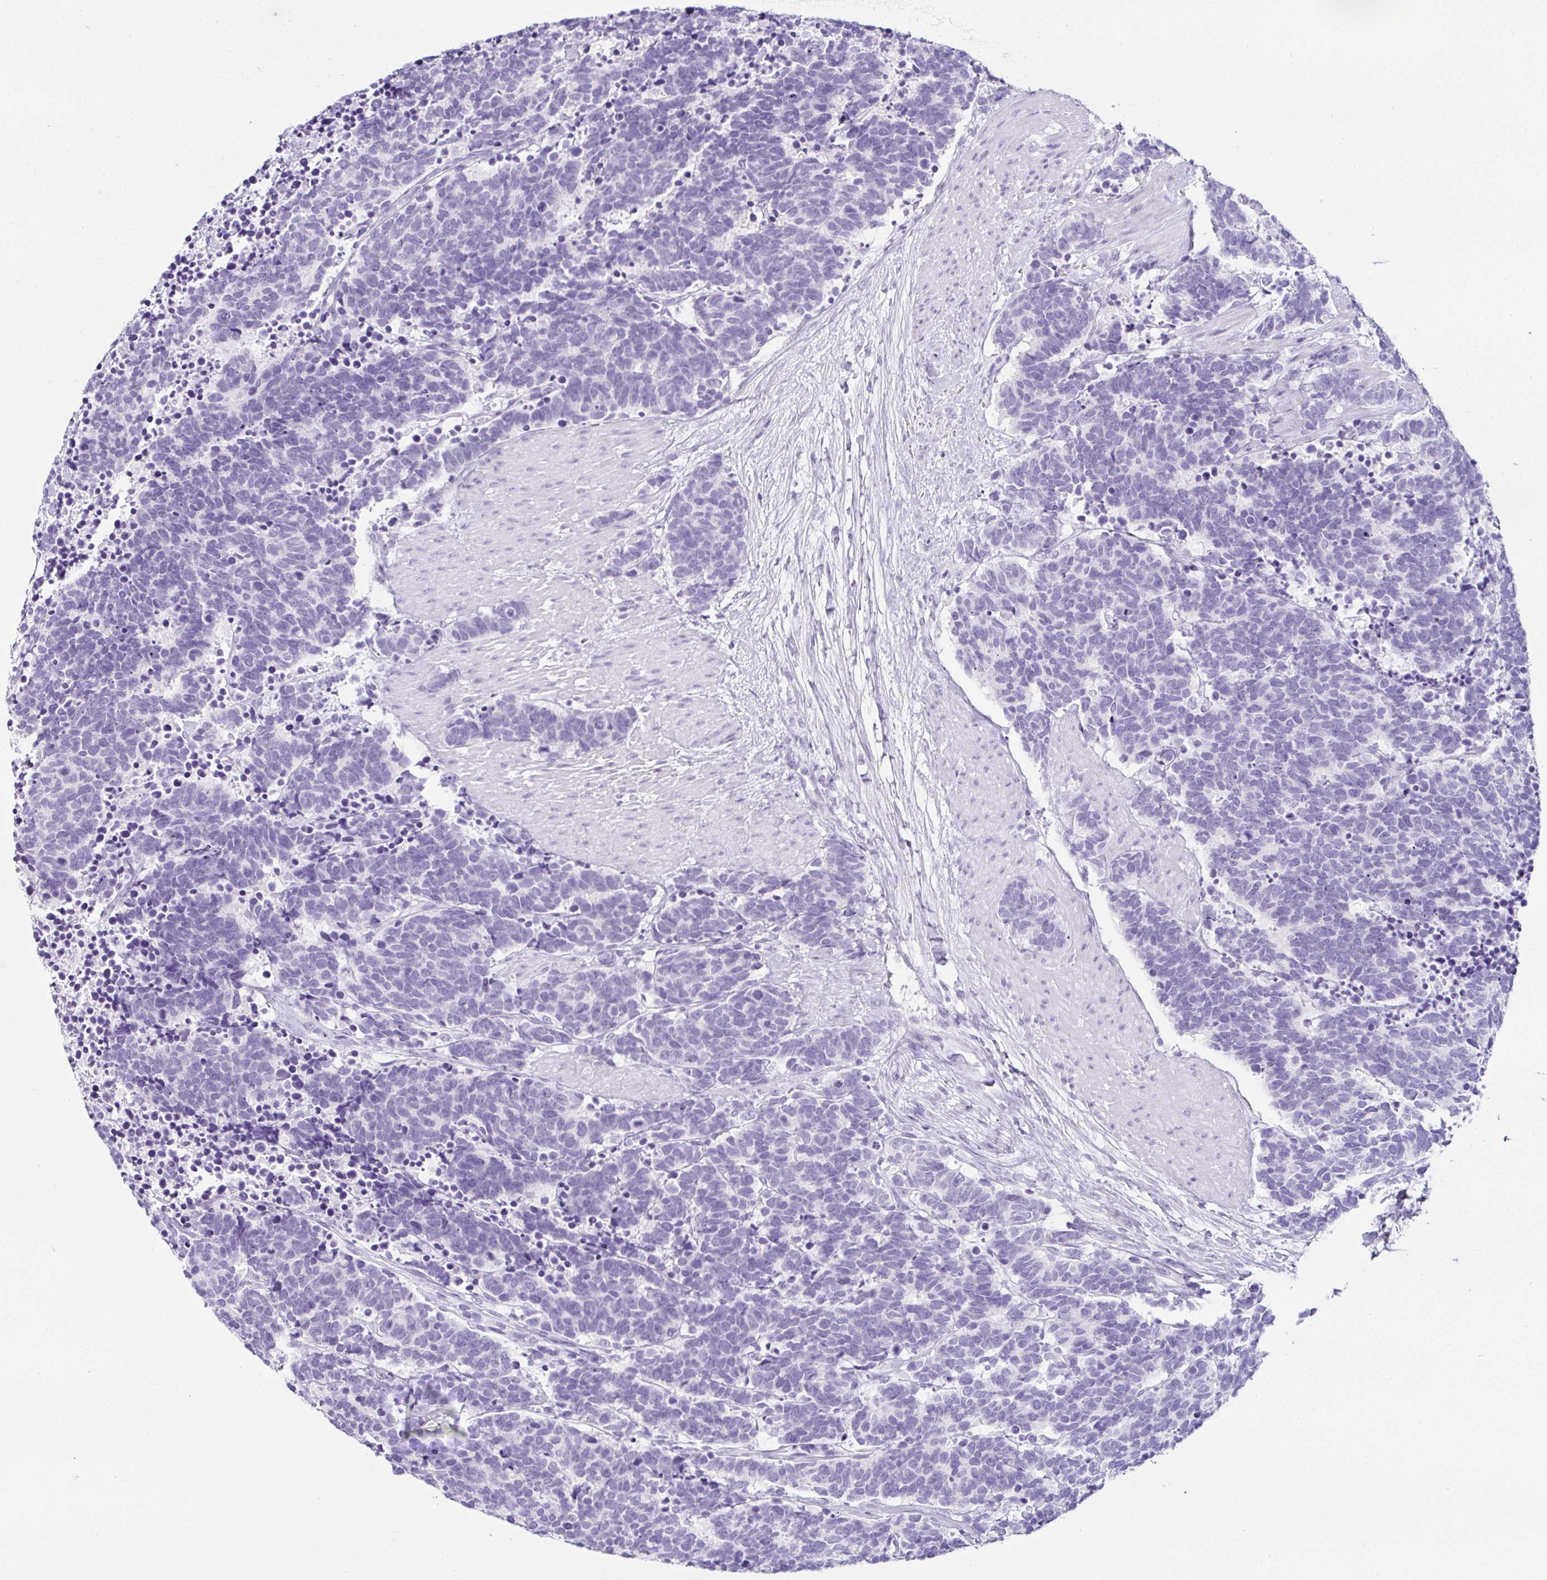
{"staining": {"intensity": "negative", "quantity": "none", "location": "none"}, "tissue": "carcinoid", "cell_type": "Tumor cells", "image_type": "cancer", "snomed": [{"axis": "morphology", "description": "Carcinoma, NOS"}, {"axis": "morphology", "description": "Carcinoid, malignant, NOS"}, {"axis": "topography", "description": "Prostate"}], "caption": "Immunohistochemical staining of human carcinoma demonstrates no significant staining in tumor cells.", "gene": "SERPINB3", "patient": {"sex": "male", "age": 57}}